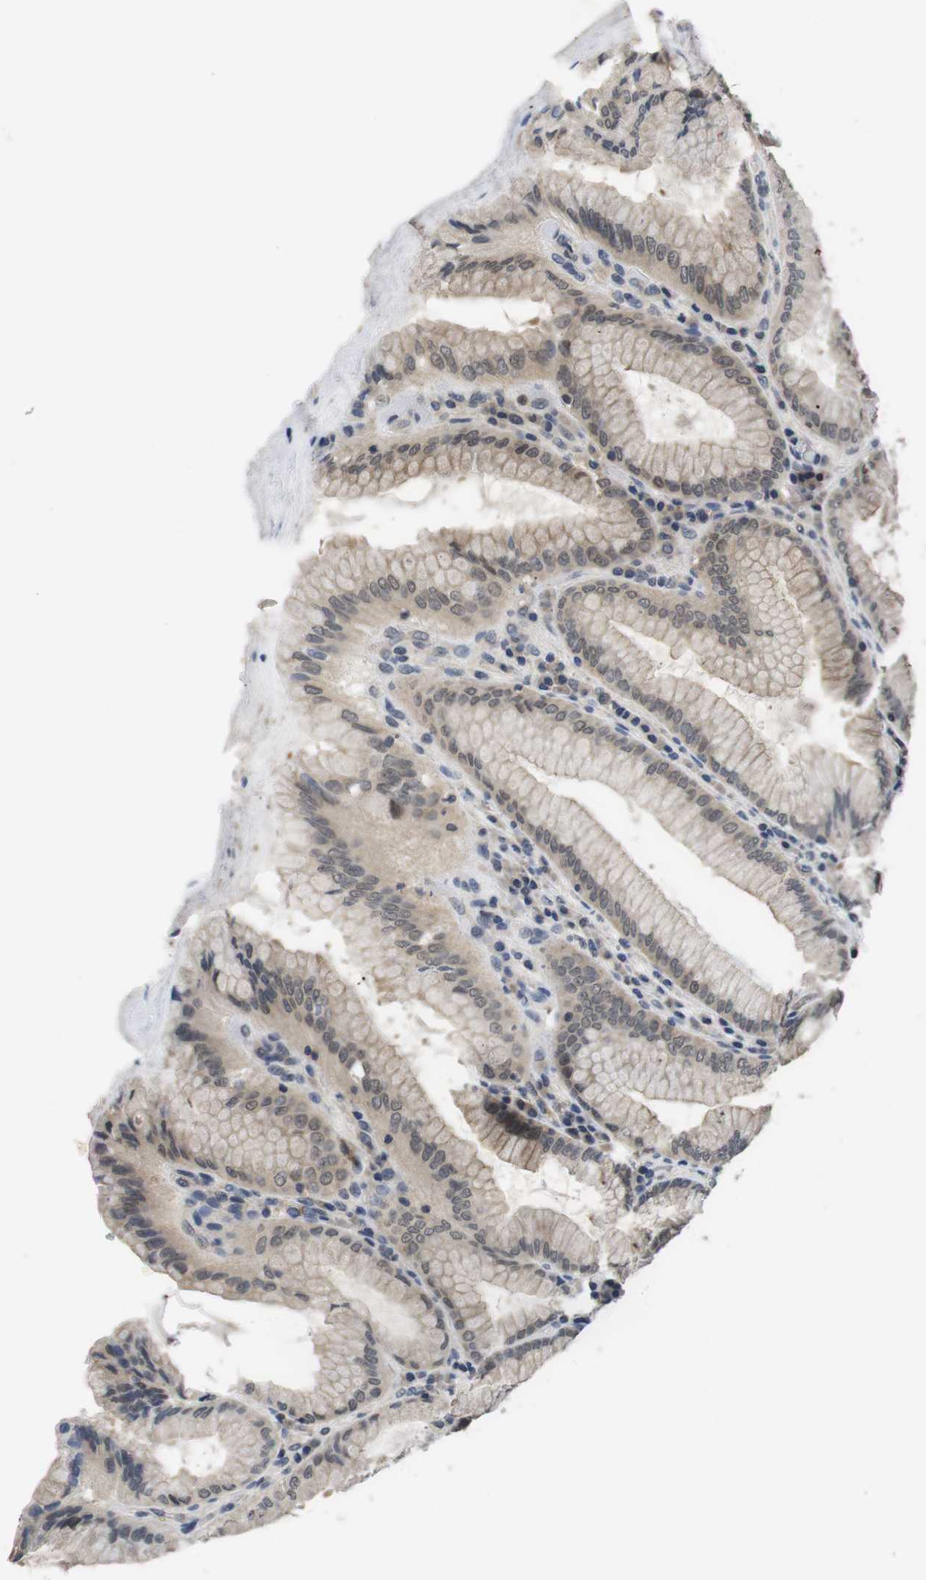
{"staining": {"intensity": "weak", "quantity": ">75%", "location": "cytoplasmic/membranous"}, "tissue": "stomach", "cell_type": "Glandular cells", "image_type": "normal", "snomed": [{"axis": "morphology", "description": "Normal tissue, NOS"}, {"axis": "topography", "description": "Stomach, lower"}], "caption": "Immunohistochemical staining of unremarkable stomach displays >75% levels of weak cytoplasmic/membranous protein expression in about >75% of glandular cells.", "gene": "FADD", "patient": {"sex": "female", "age": 76}}